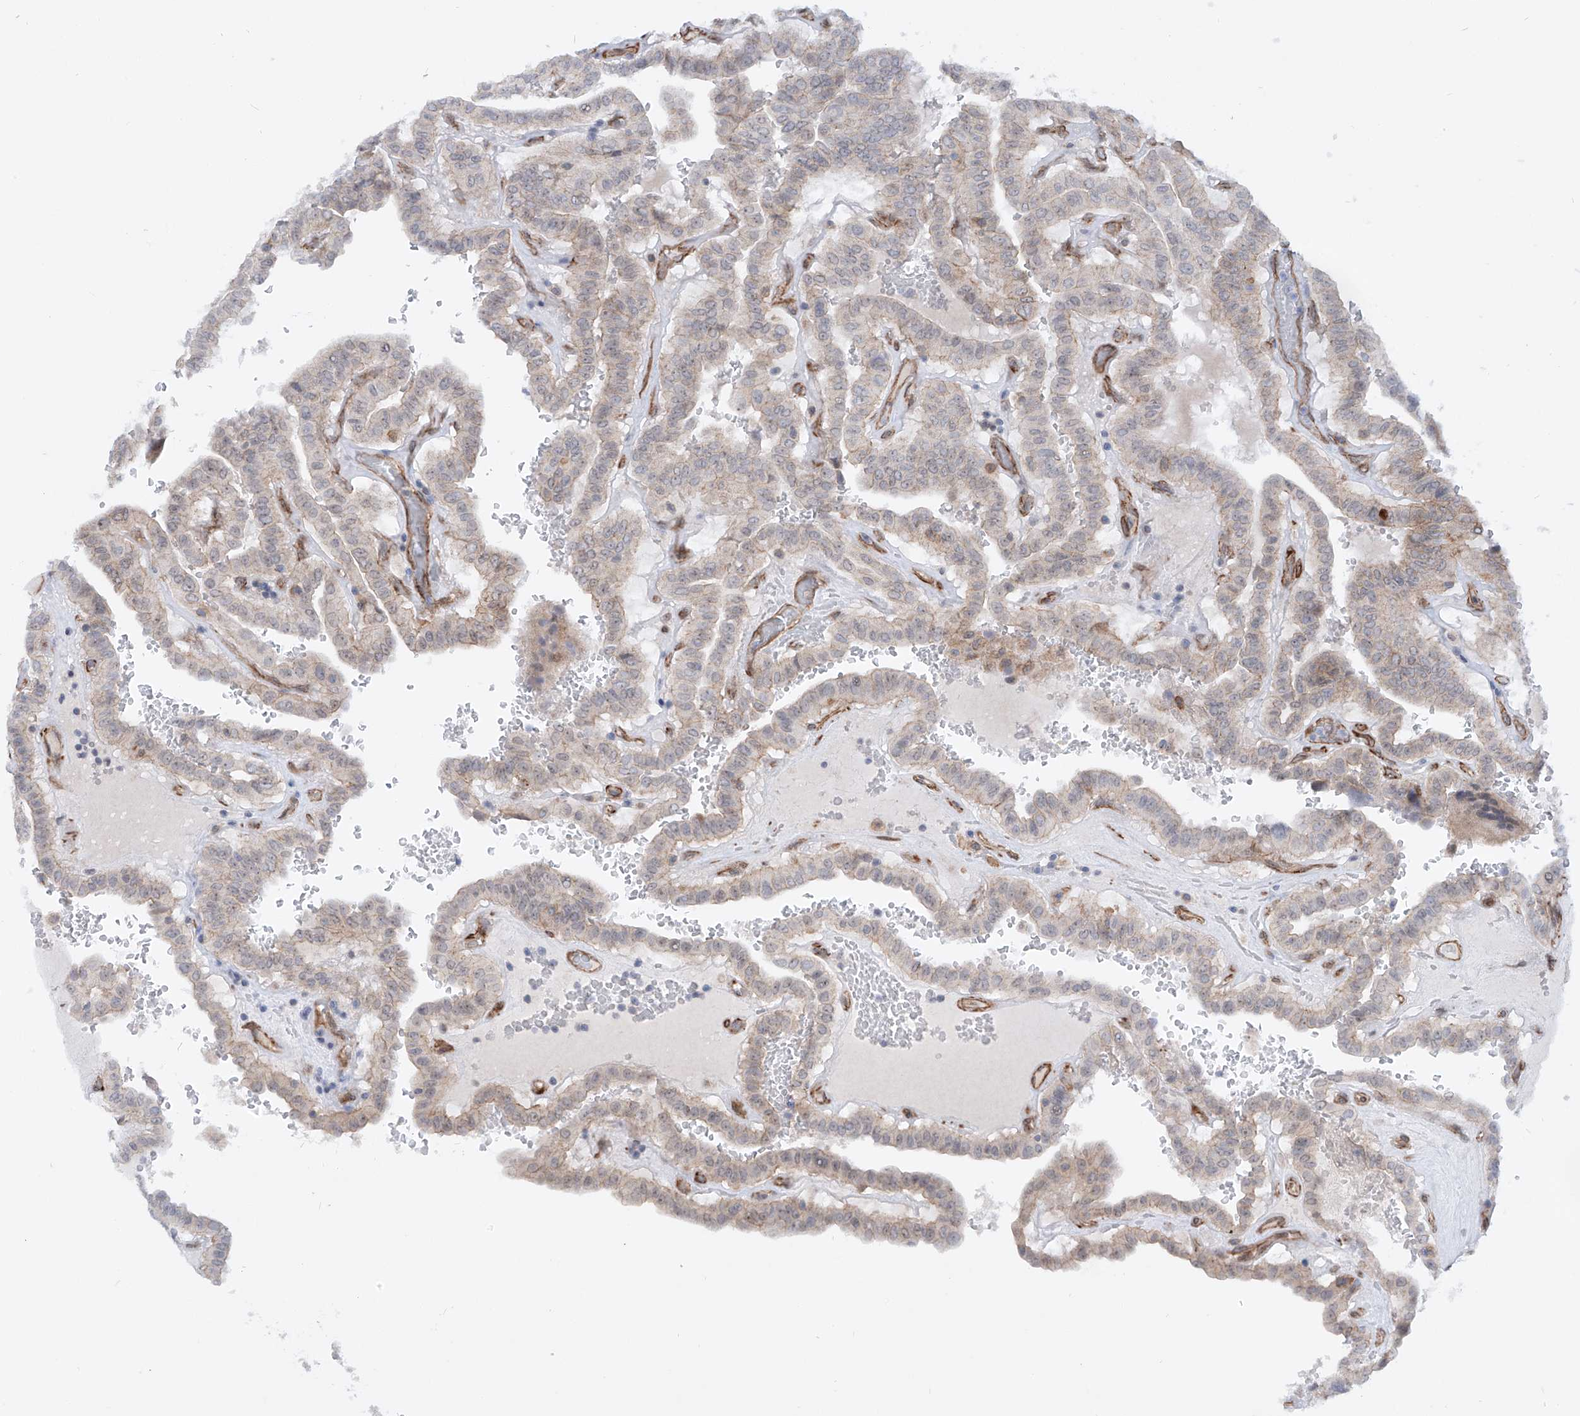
{"staining": {"intensity": "weak", "quantity": "25%-75%", "location": "cytoplasmic/membranous"}, "tissue": "thyroid cancer", "cell_type": "Tumor cells", "image_type": "cancer", "snomed": [{"axis": "morphology", "description": "Papillary adenocarcinoma, NOS"}, {"axis": "topography", "description": "Thyroid gland"}], "caption": "Immunohistochemical staining of thyroid cancer (papillary adenocarcinoma) shows low levels of weak cytoplasmic/membranous staining in approximately 25%-75% of tumor cells.", "gene": "ZNF490", "patient": {"sex": "male", "age": 77}}